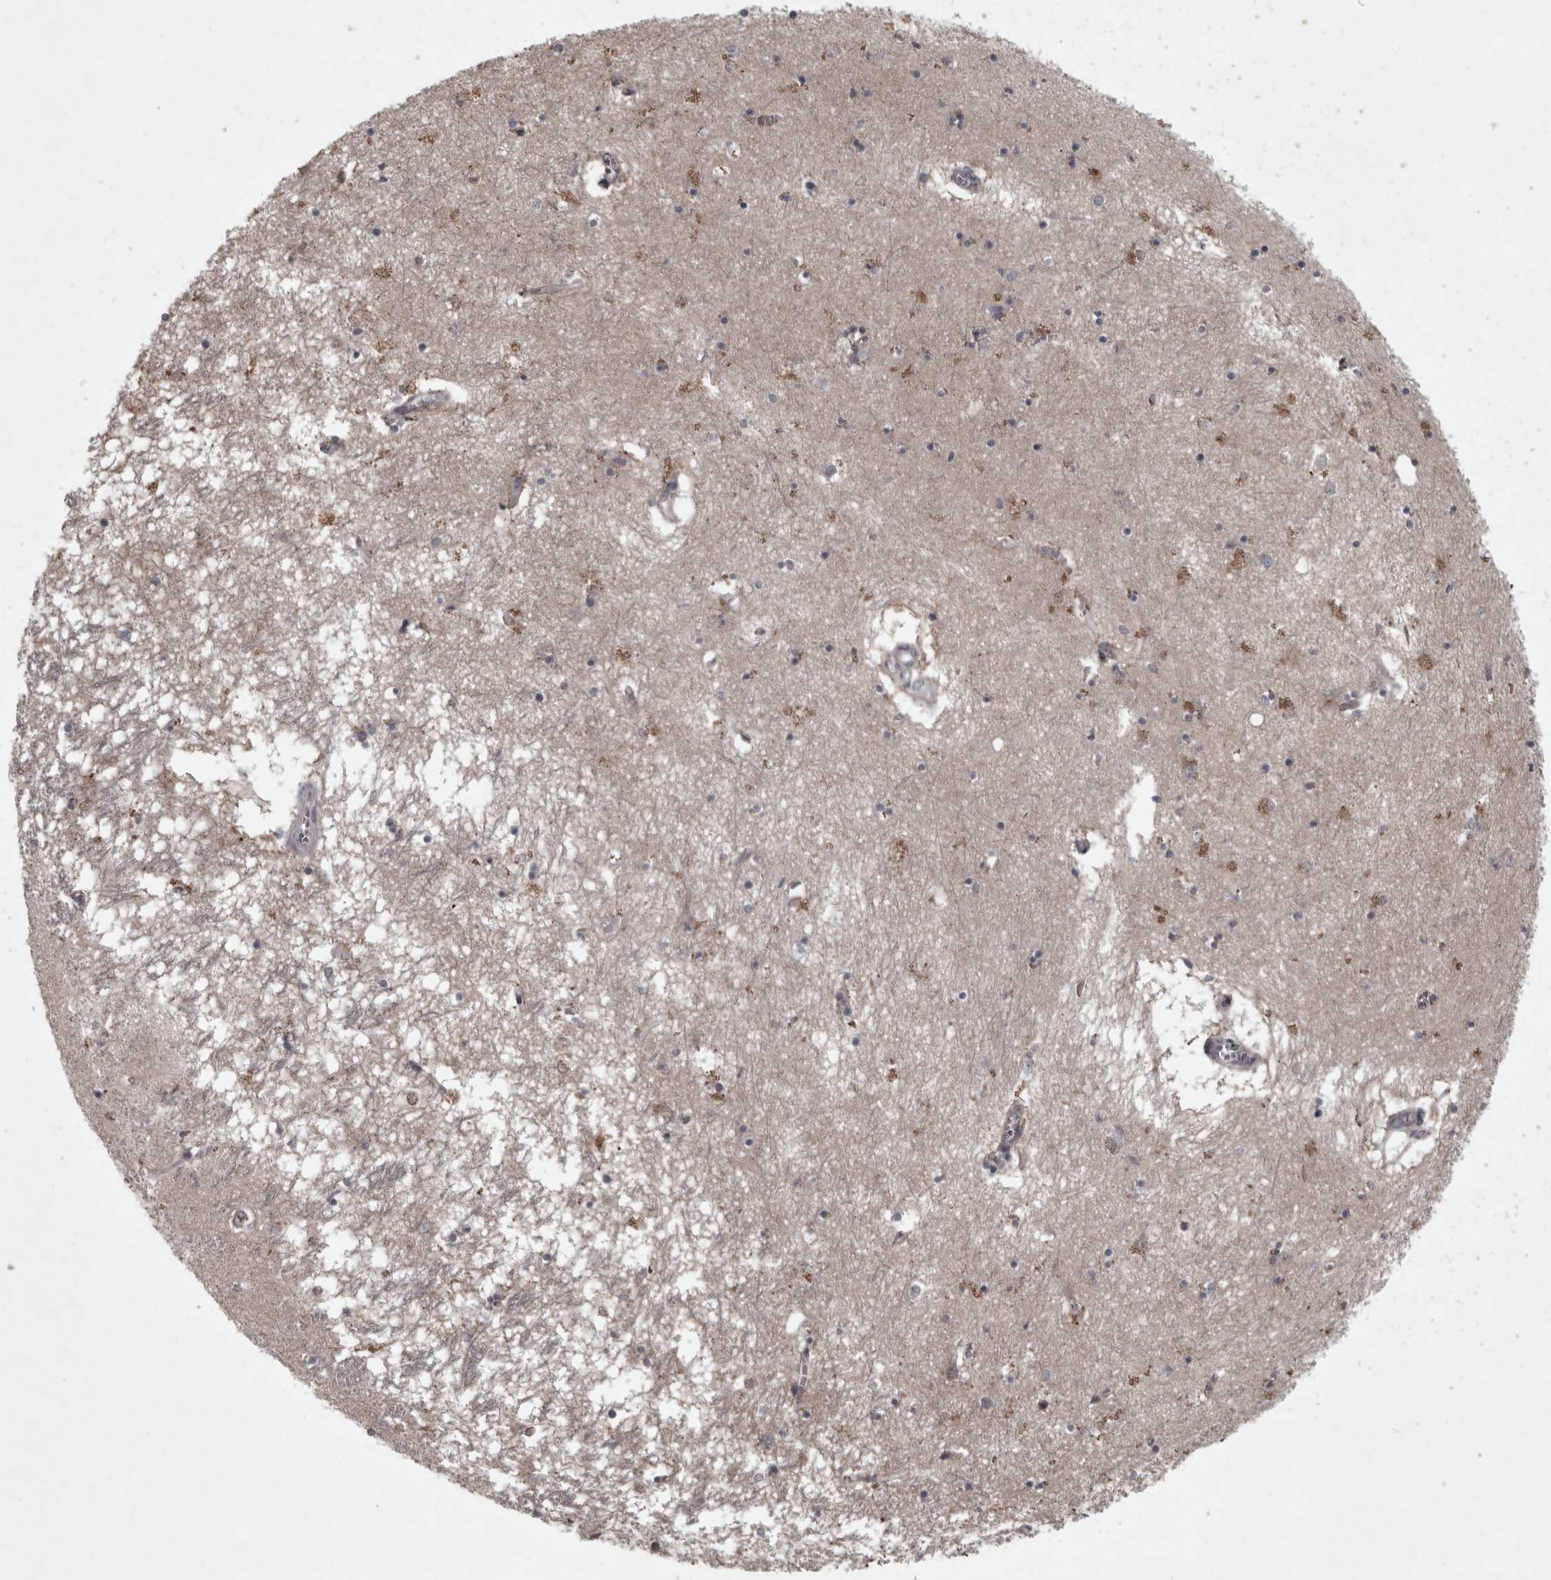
{"staining": {"intensity": "moderate", "quantity": "<25%", "location": "cytoplasmic/membranous"}, "tissue": "hippocampus", "cell_type": "Glial cells", "image_type": "normal", "snomed": [{"axis": "morphology", "description": "Normal tissue, NOS"}, {"axis": "topography", "description": "Hippocampus"}], "caption": "Immunohistochemistry (IHC) histopathology image of normal human hippocampus stained for a protein (brown), which exhibits low levels of moderate cytoplasmic/membranous expression in approximately <25% of glial cells.", "gene": "PCDH17", "patient": {"sex": "male", "age": 70}}